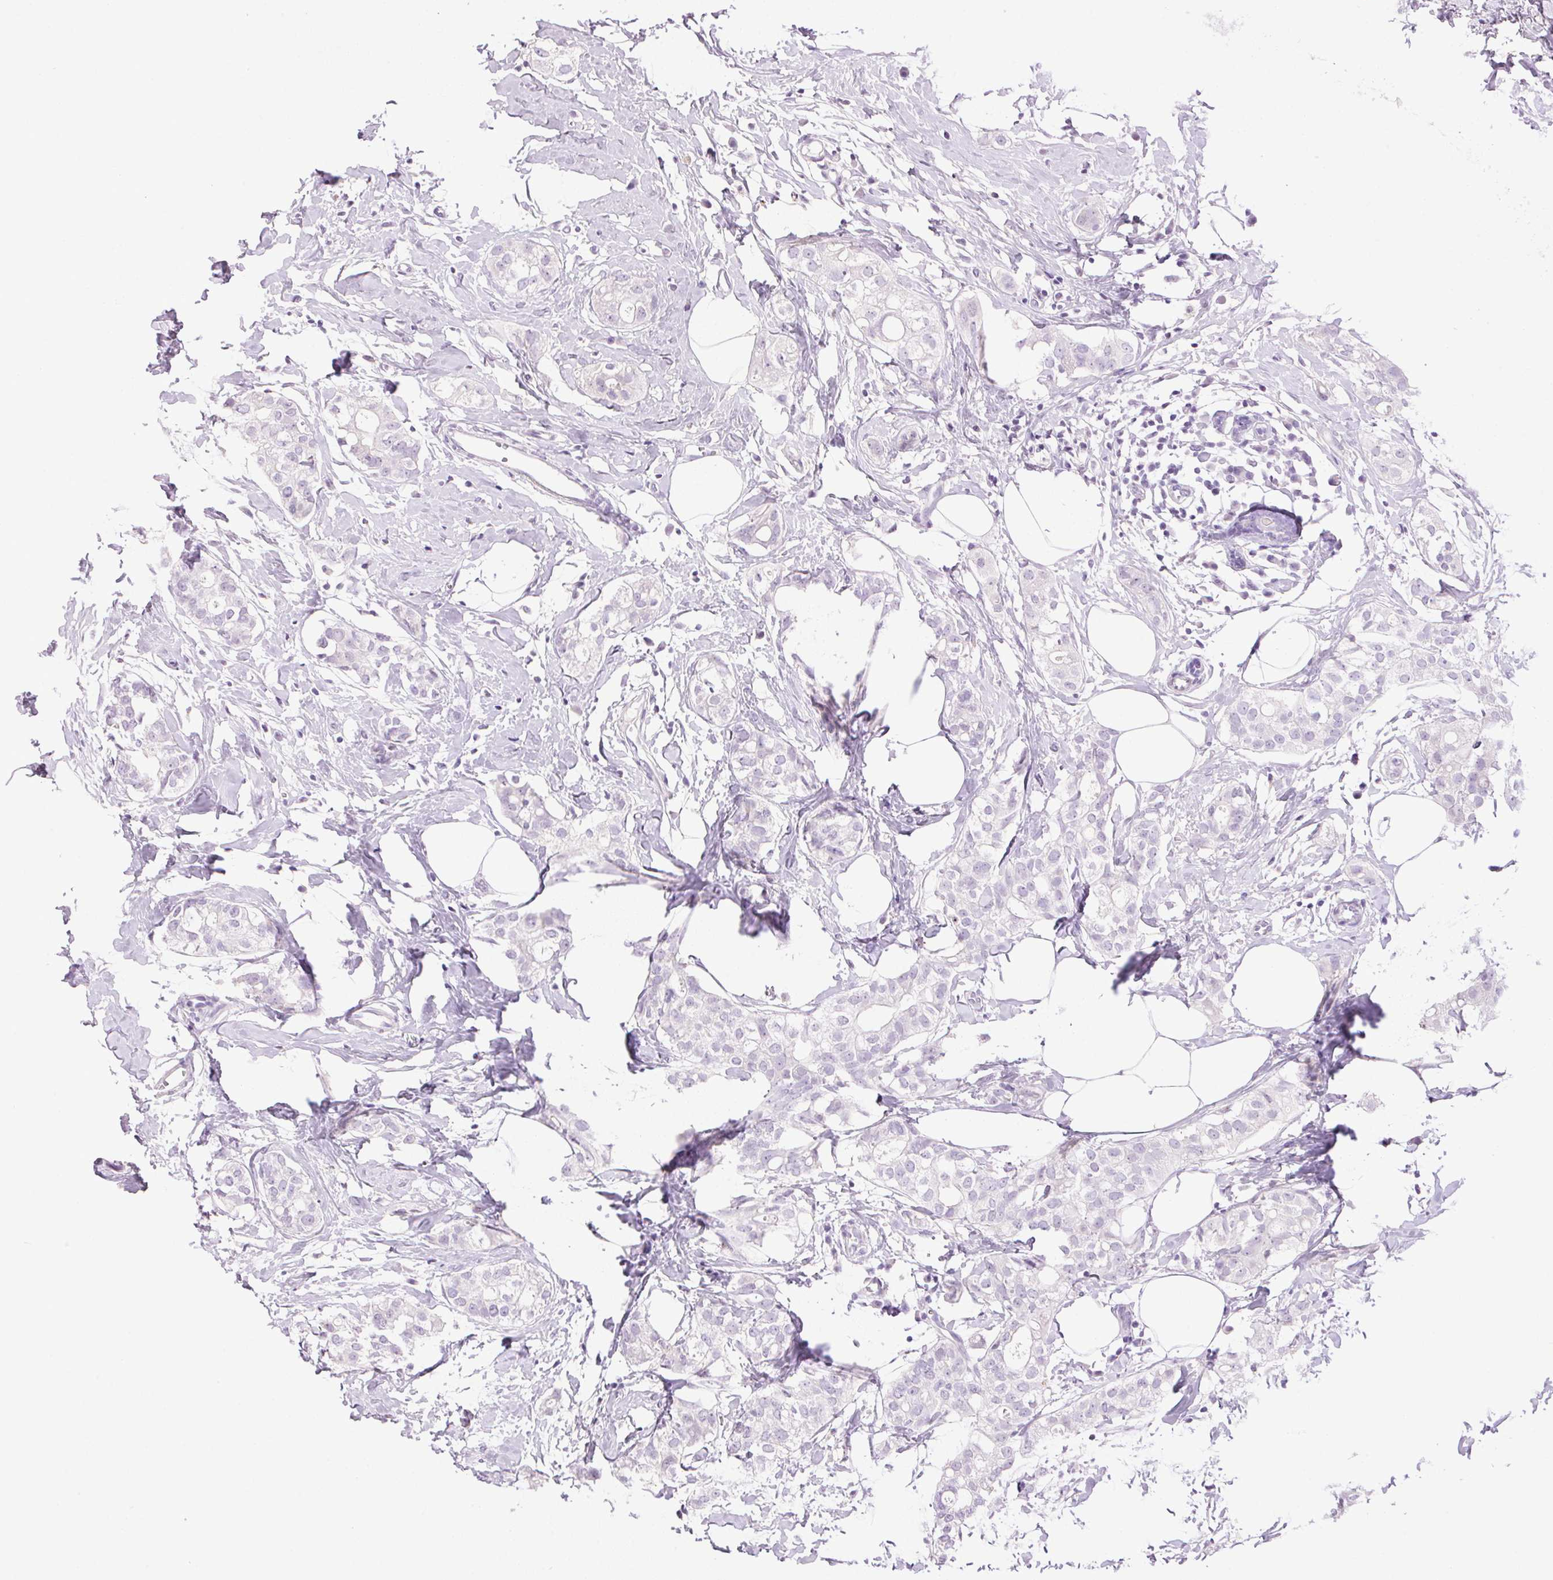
{"staining": {"intensity": "negative", "quantity": "none", "location": "none"}, "tissue": "breast cancer", "cell_type": "Tumor cells", "image_type": "cancer", "snomed": [{"axis": "morphology", "description": "Duct carcinoma"}, {"axis": "topography", "description": "Breast"}], "caption": "Tumor cells are negative for protein expression in human intraductal carcinoma (breast).", "gene": "TMEM88B", "patient": {"sex": "female", "age": 40}}